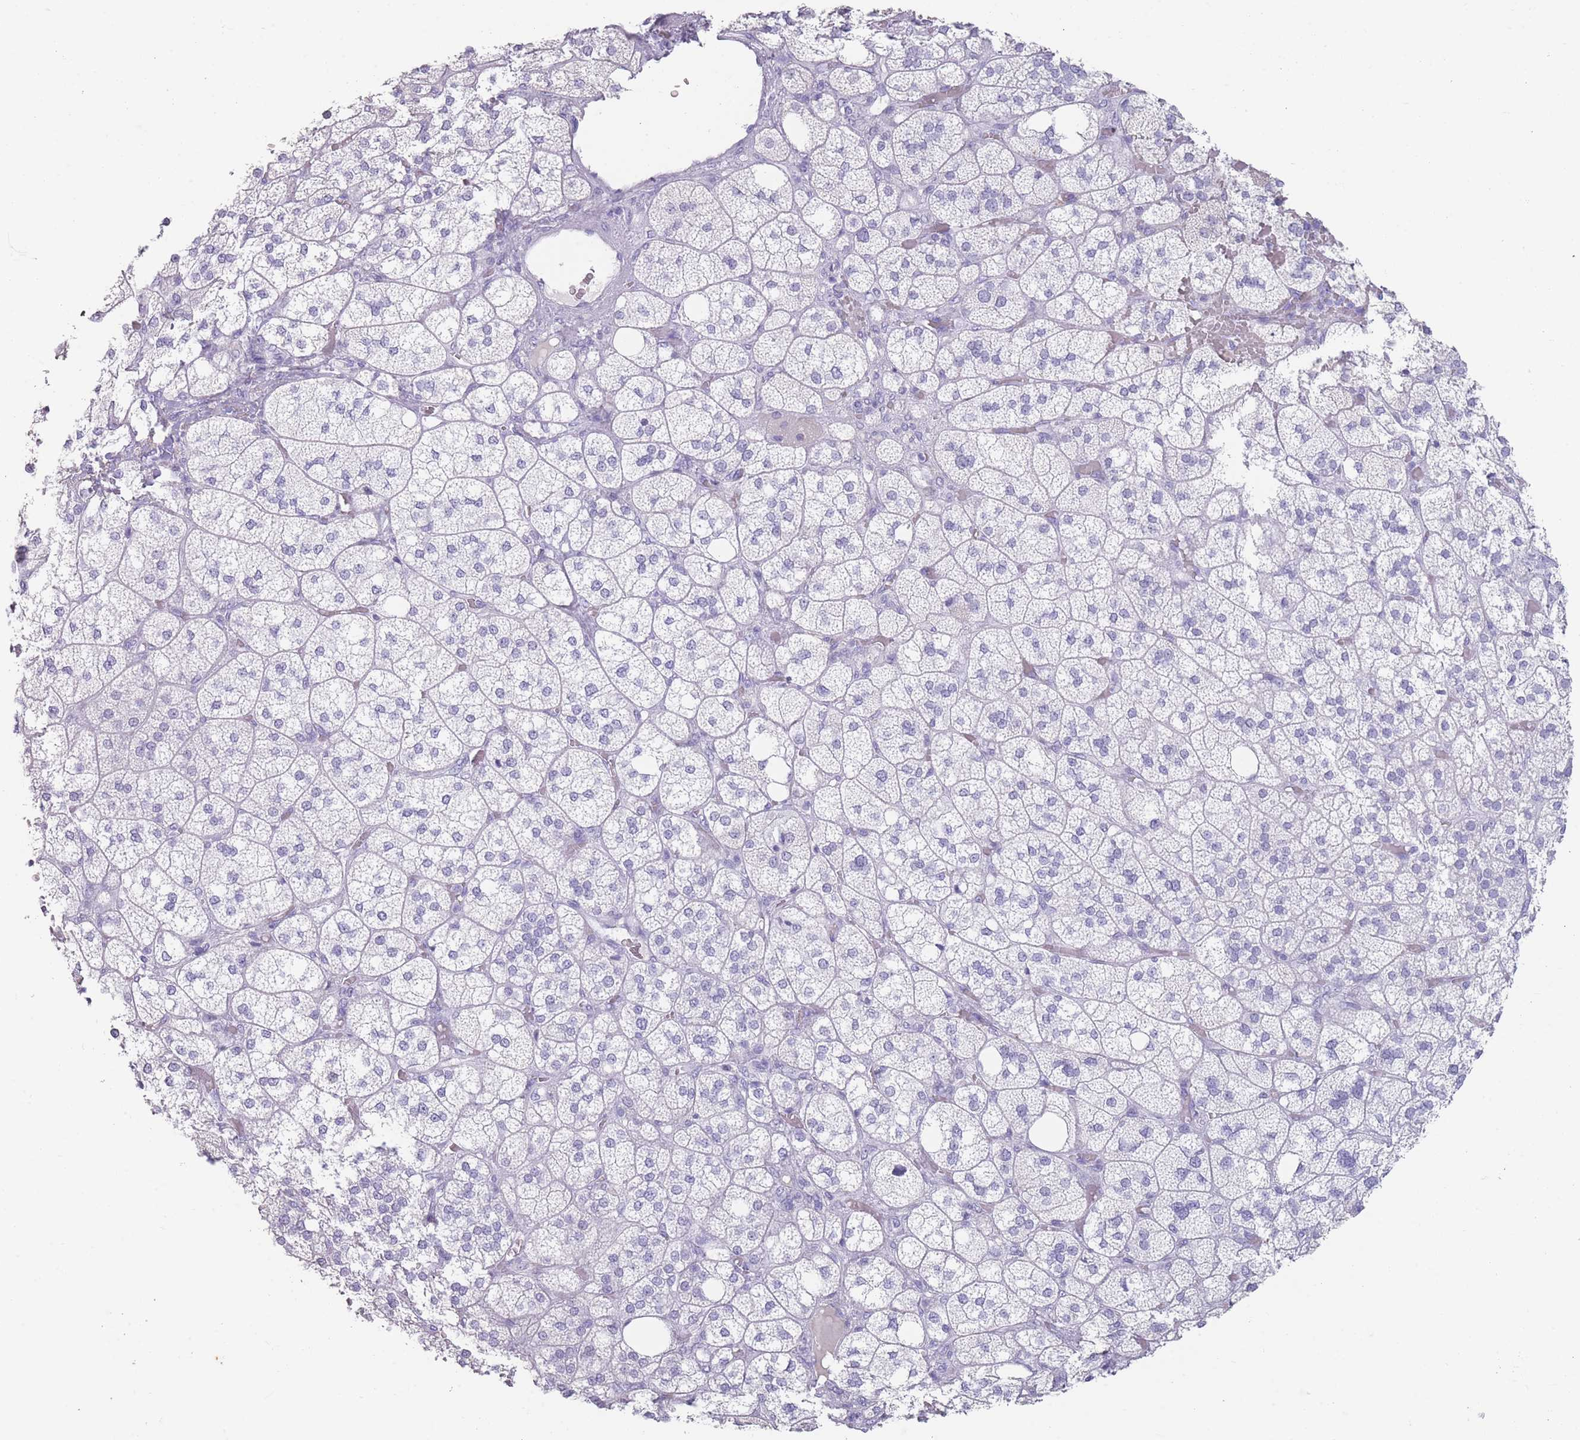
{"staining": {"intensity": "negative", "quantity": "none", "location": "none"}, "tissue": "adrenal gland", "cell_type": "Glandular cells", "image_type": "normal", "snomed": [{"axis": "morphology", "description": "Normal tissue, NOS"}, {"axis": "topography", "description": "Adrenal gland"}], "caption": "IHC image of normal adrenal gland: adrenal gland stained with DAB exhibits no significant protein positivity in glandular cells. (DAB (3,3'-diaminobenzidine) immunohistochemistry (IHC), high magnification).", "gene": "RHBG", "patient": {"sex": "male", "age": 61}}